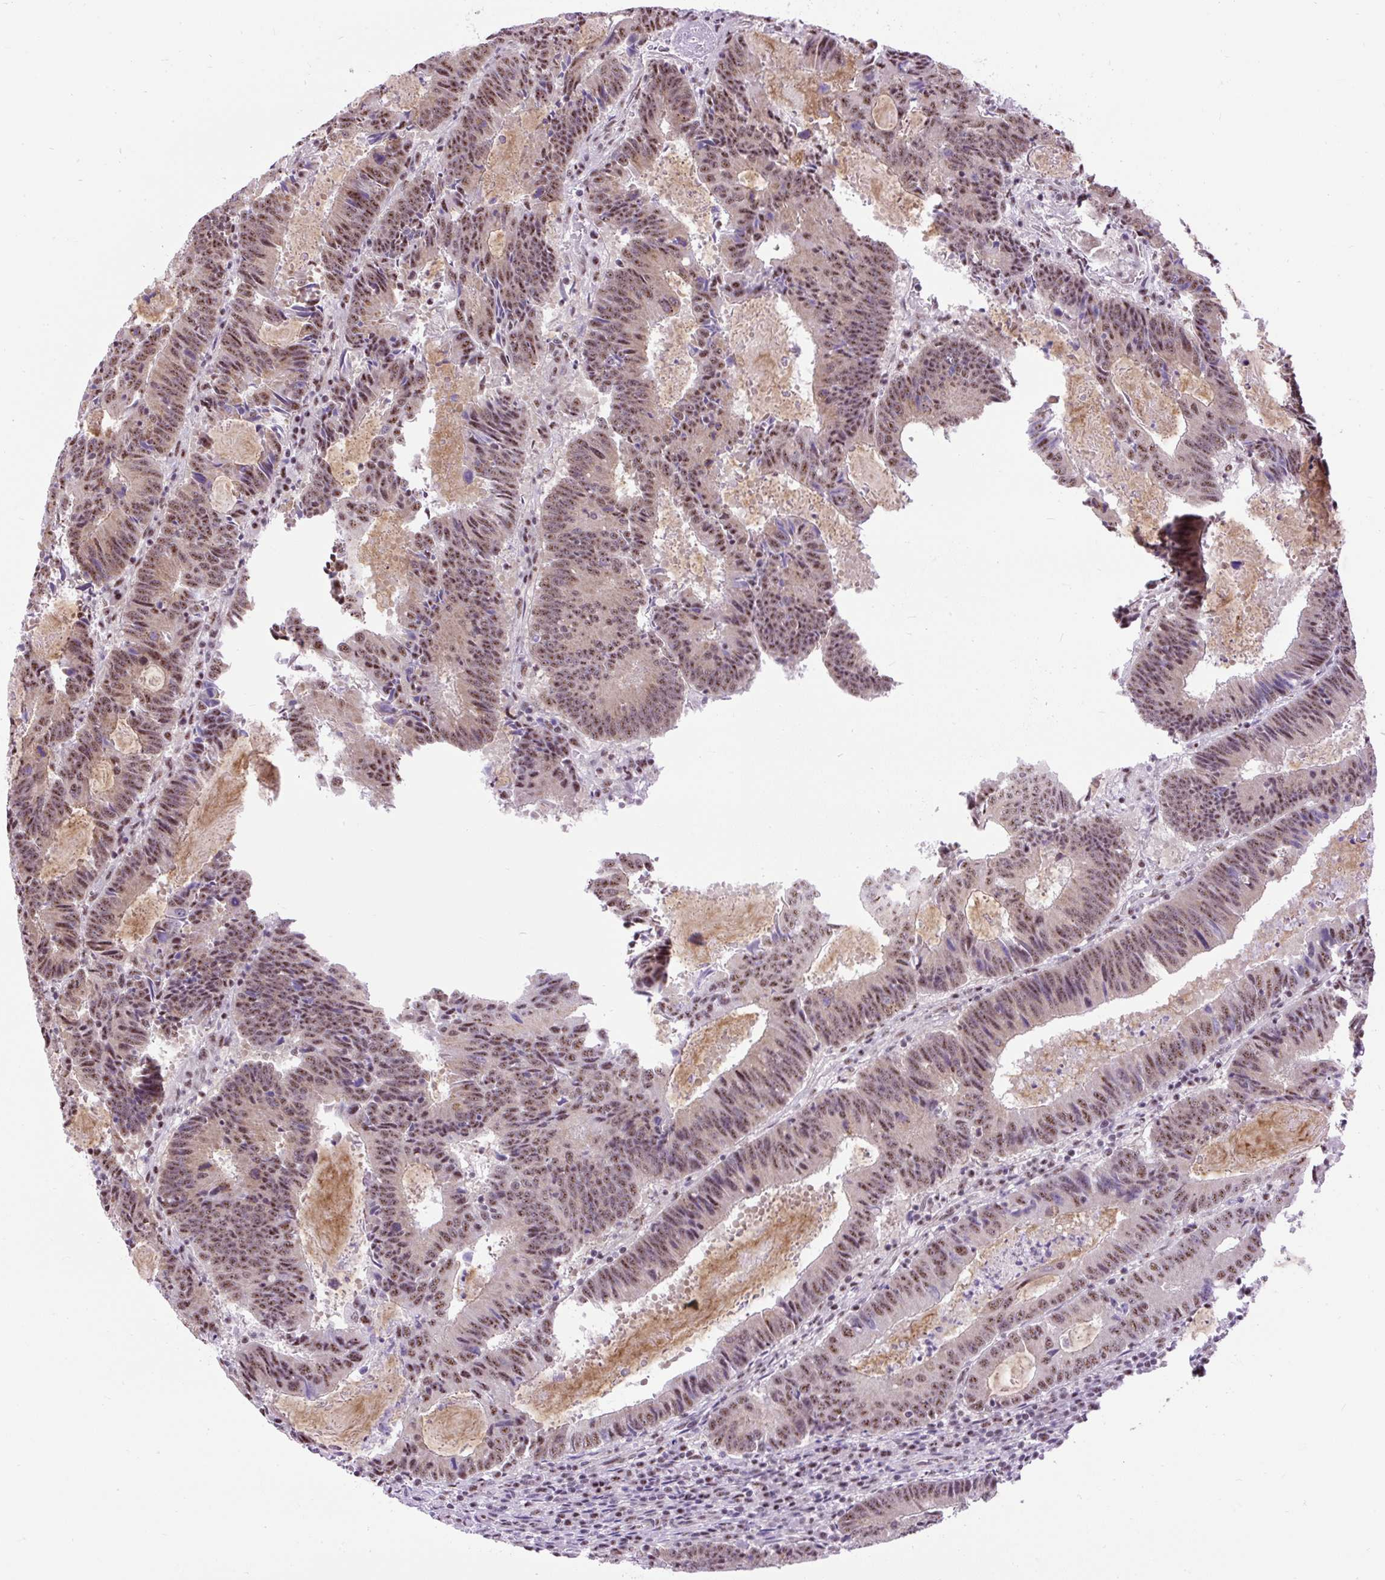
{"staining": {"intensity": "moderate", "quantity": ">75%", "location": "nuclear"}, "tissue": "colorectal cancer", "cell_type": "Tumor cells", "image_type": "cancer", "snomed": [{"axis": "morphology", "description": "Adenocarcinoma, NOS"}, {"axis": "topography", "description": "Colon"}], "caption": "A photomicrograph of human colorectal cancer (adenocarcinoma) stained for a protein demonstrates moderate nuclear brown staining in tumor cells.", "gene": "SMC5", "patient": {"sex": "male", "age": 67}}